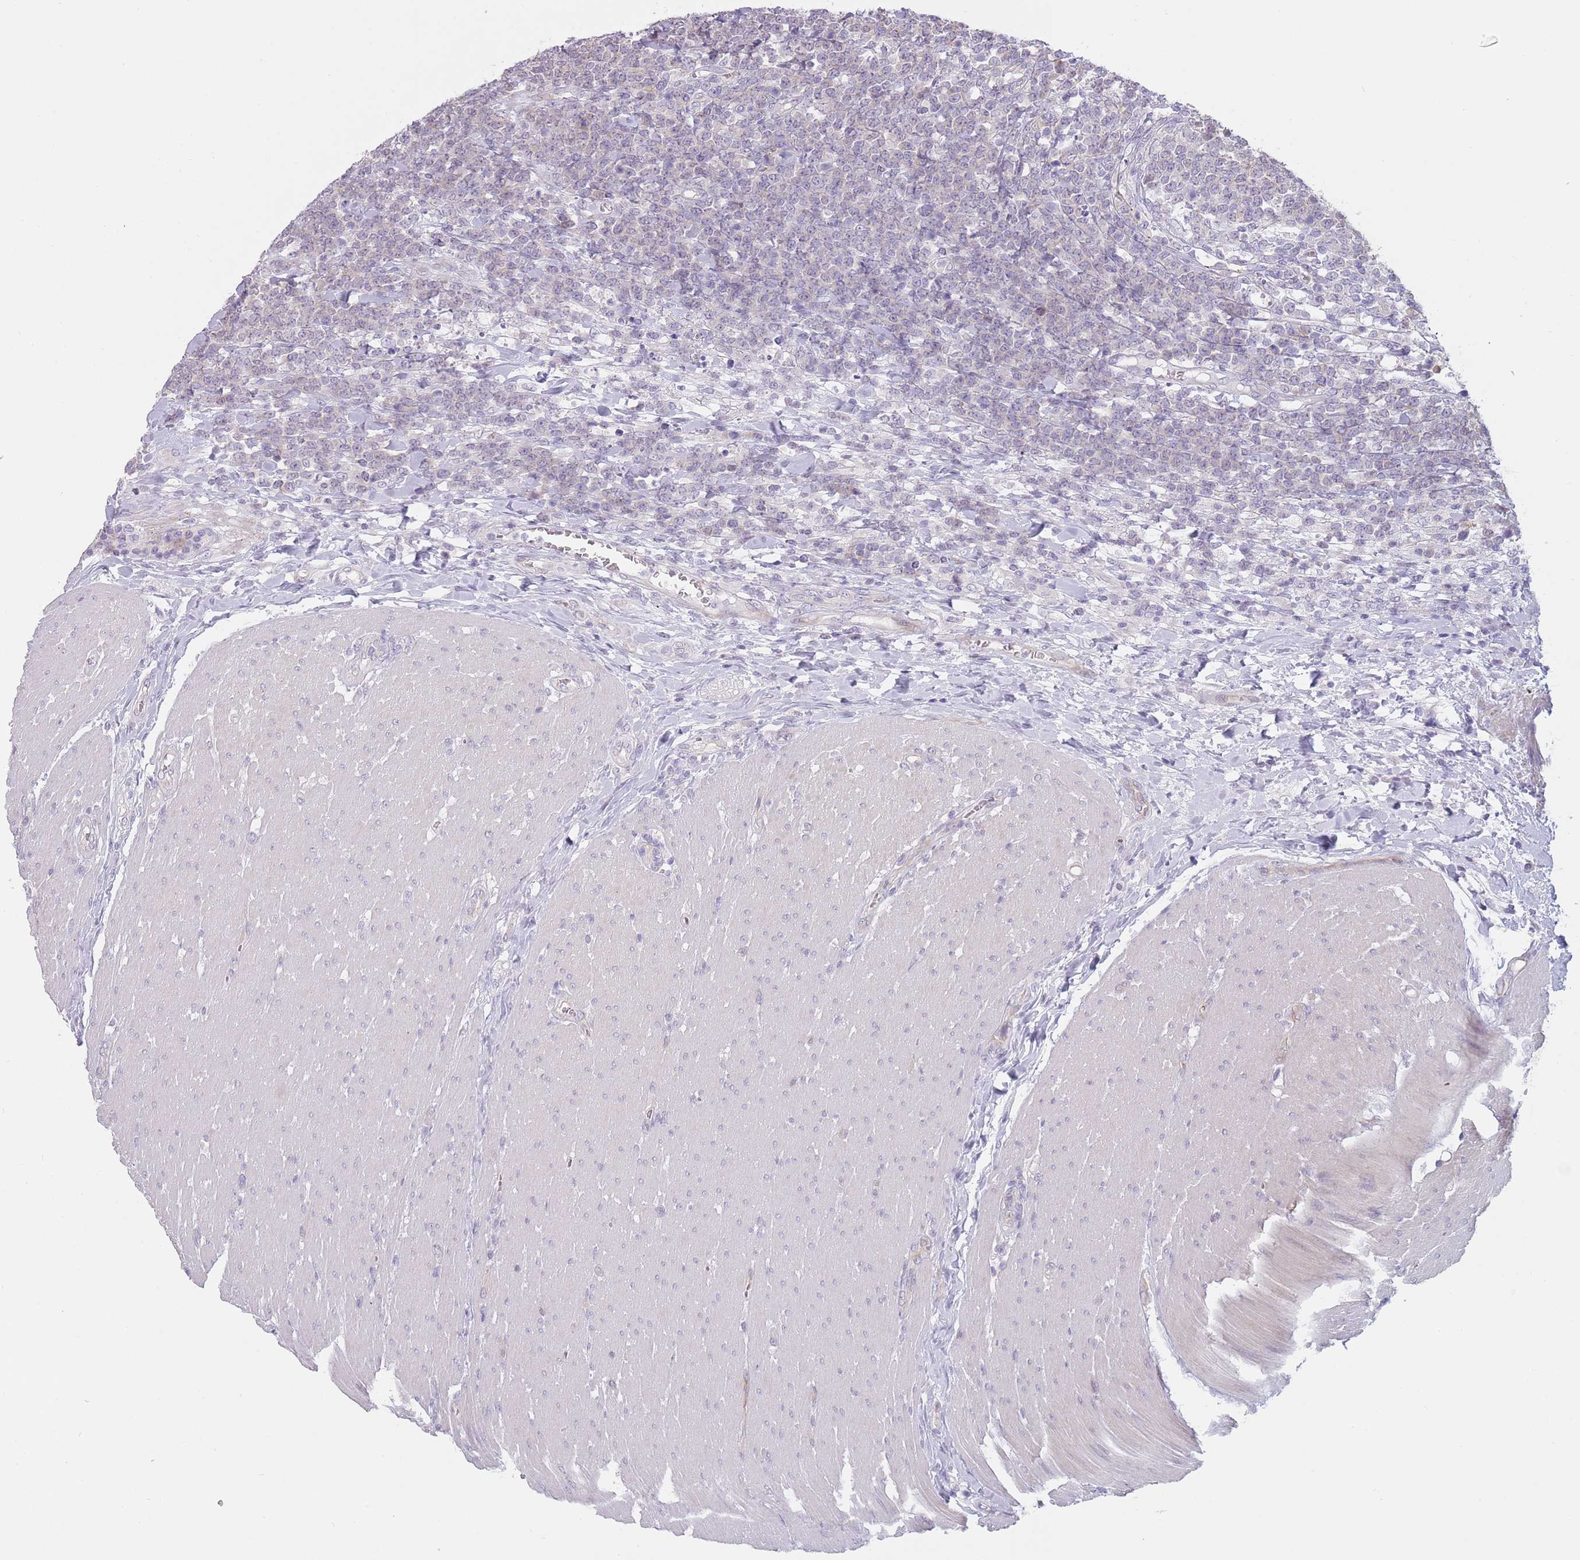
{"staining": {"intensity": "negative", "quantity": "none", "location": "none"}, "tissue": "lymphoma", "cell_type": "Tumor cells", "image_type": "cancer", "snomed": [{"axis": "morphology", "description": "Malignant lymphoma, non-Hodgkin's type, High grade"}, {"axis": "topography", "description": "Small intestine"}], "caption": "The photomicrograph exhibits no significant expression in tumor cells of lymphoma. The staining is performed using DAB brown chromogen with nuclei counter-stained in using hematoxylin.", "gene": "LDHD", "patient": {"sex": "male", "age": 8}}